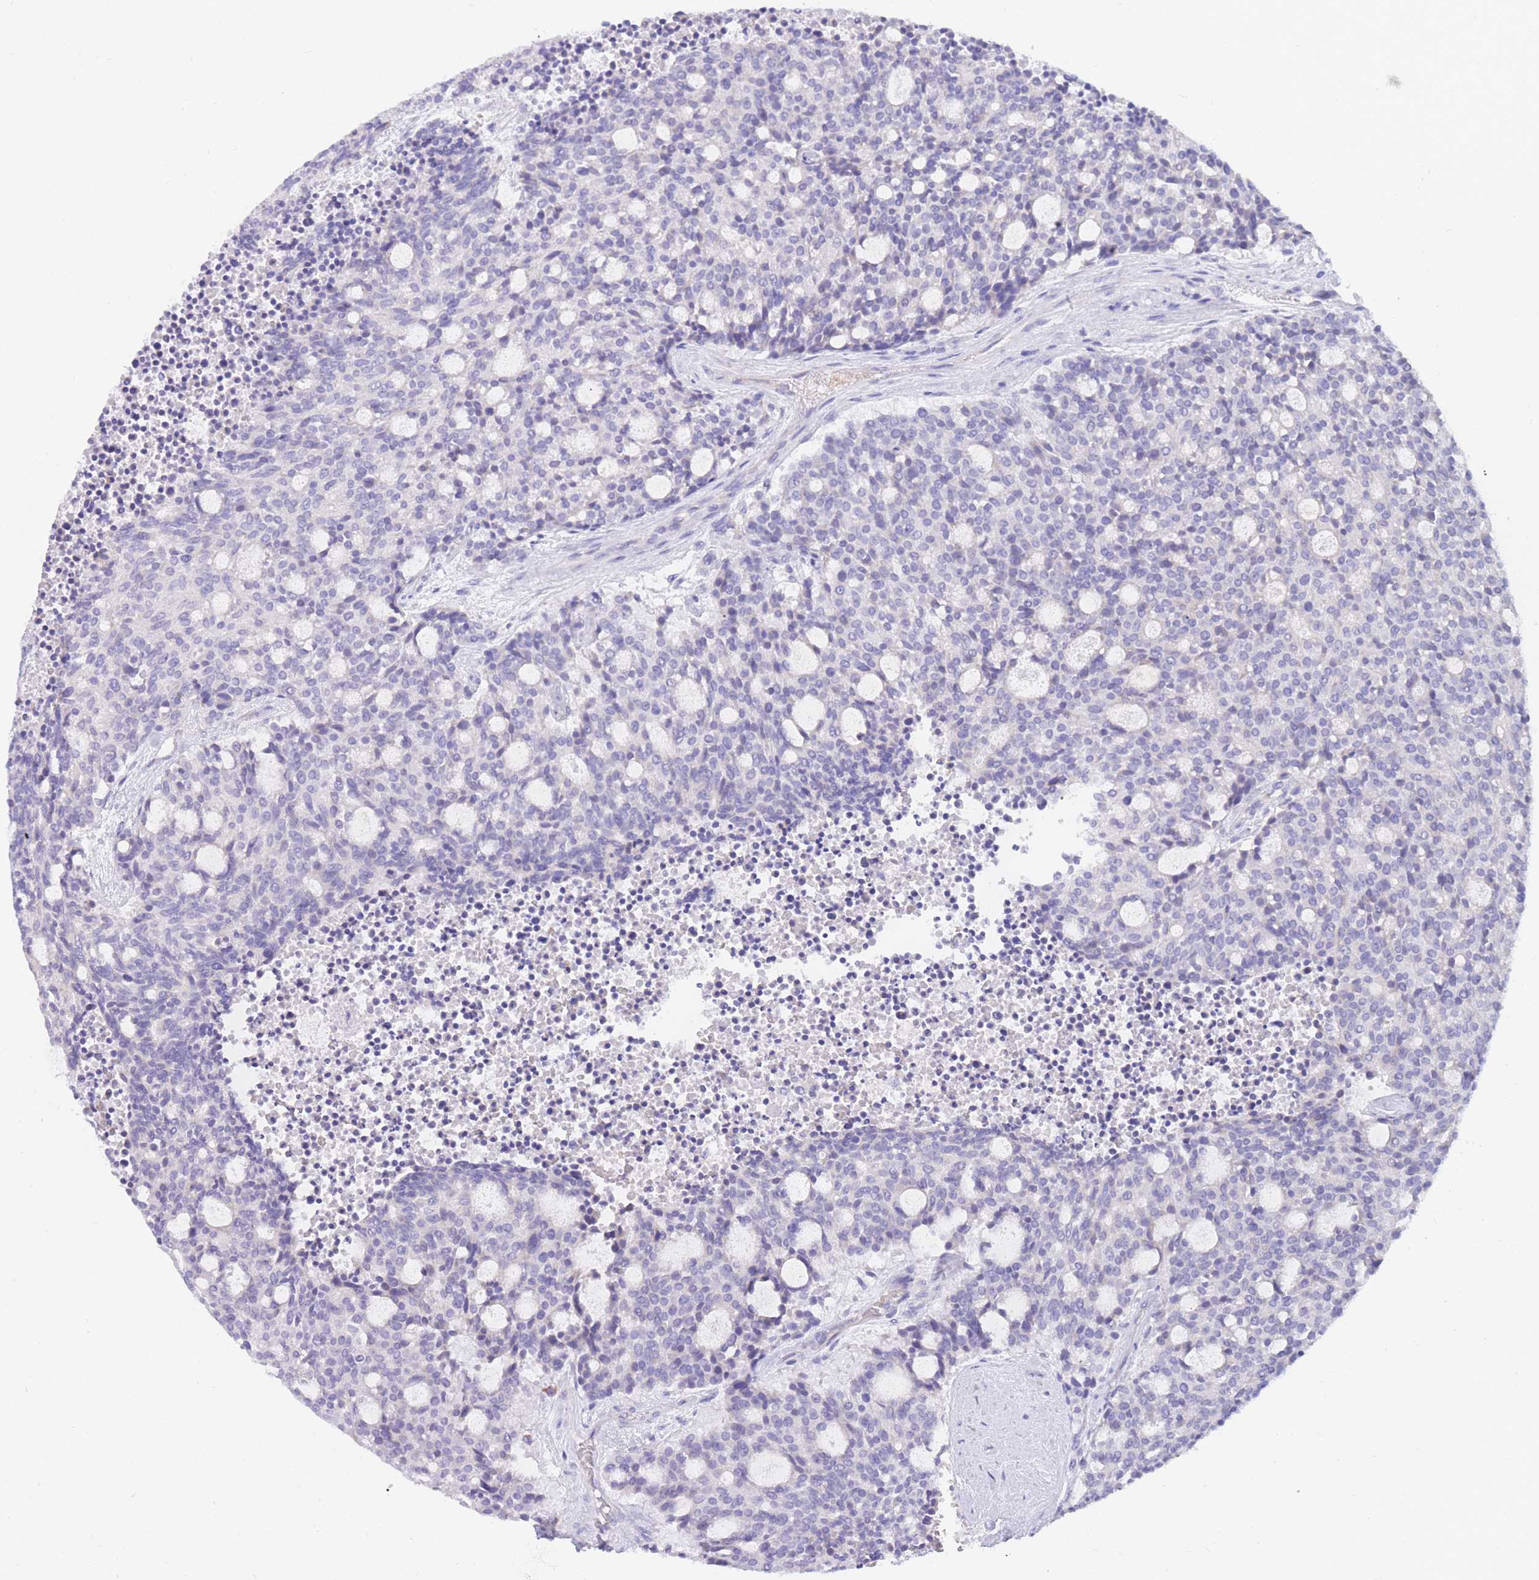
{"staining": {"intensity": "negative", "quantity": "none", "location": "none"}, "tissue": "carcinoid", "cell_type": "Tumor cells", "image_type": "cancer", "snomed": [{"axis": "morphology", "description": "Carcinoid, malignant, NOS"}, {"axis": "topography", "description": "Pancreas"}], "caption": "This is an IHC photomicrograph of human carcinoid (malignant). There is no expression in tumor cells.", "gene": "SSUH2", "patient": {"sex": "female", "age": 54}}